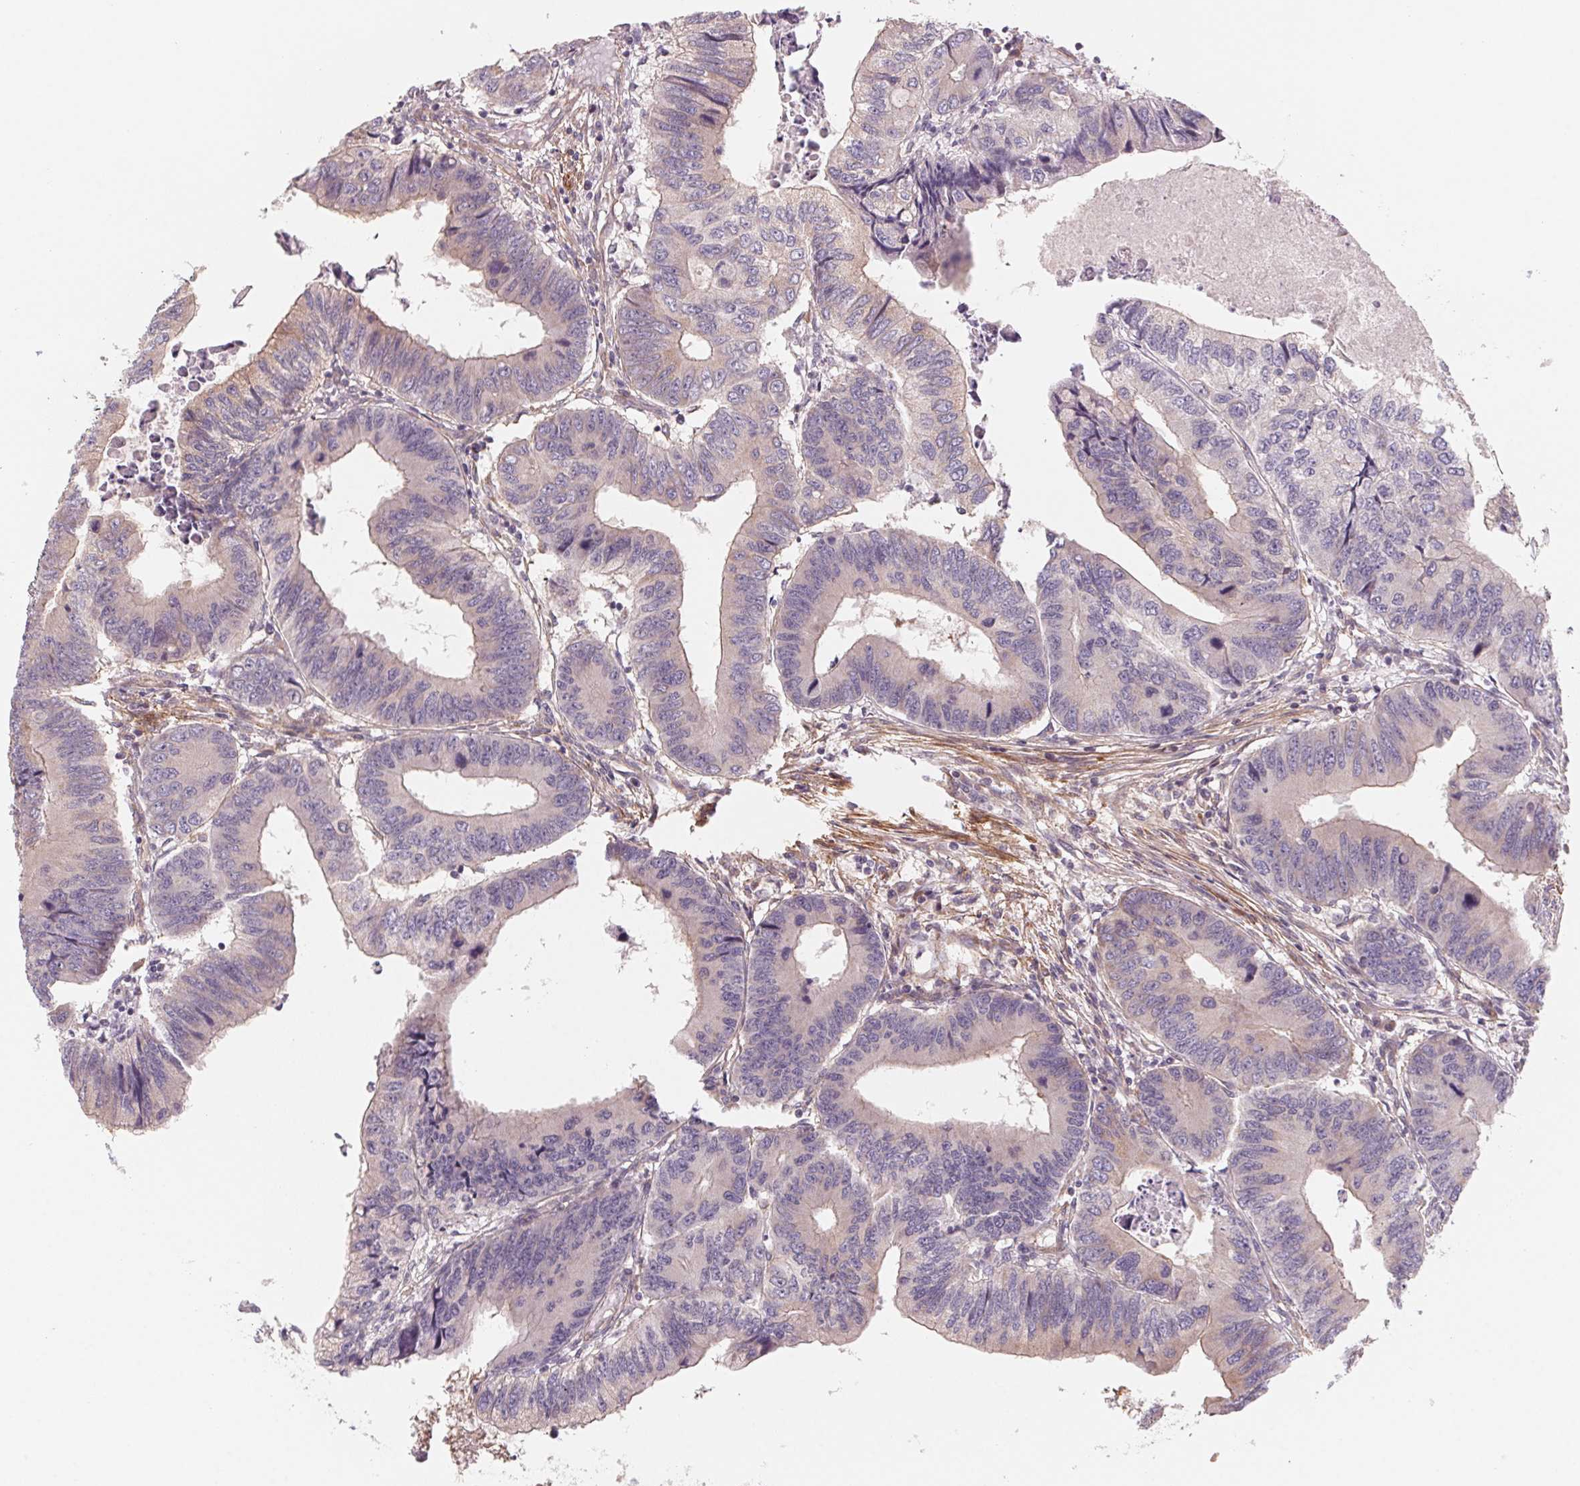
{"staining": {"intensity": "weak", "quantity": "<25%", "location": "cytoplasmic/membranous"}, "tissue": "colorectal cancer", "cell_type": "Tumor cells", "image_type": "cancer", "snomed": [{"axis": "morphology", "description": "Adenocarcinoma, NOS"}, {"axis": "topography", "description": "Colon"}], "caption": "Human colorectal adenocarcinoma stained for a protein using immunohistochemistry demonstrates no expression in tumor cells.", "gene": "CCDC112", "patient": {"sex": "male", "age": 53}}